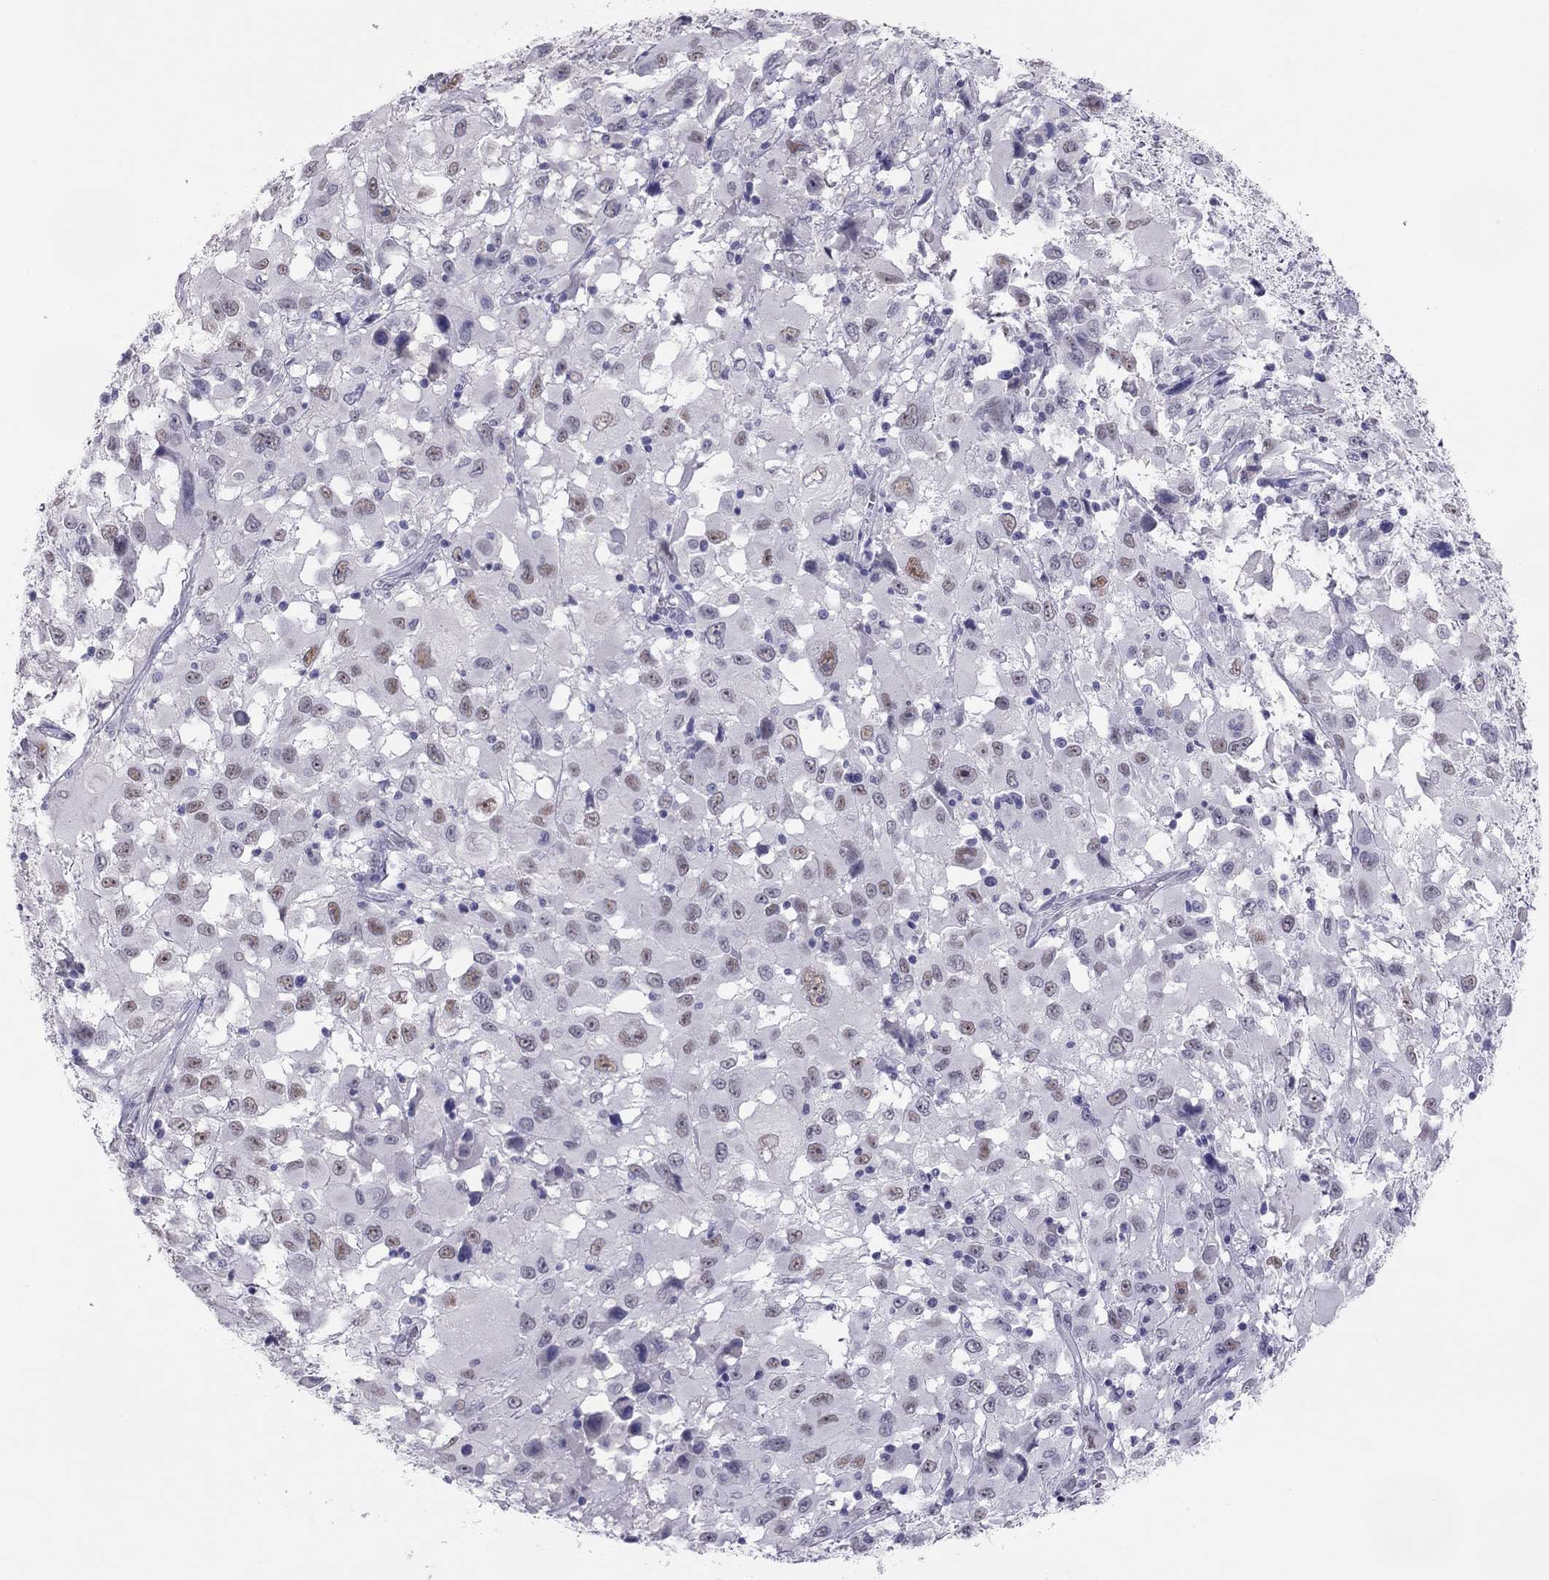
{"staining": {"intensity": "weak", "quantity": "<25%", "location": "nuclear"}, "tissue": "melanoma", "cell_type": "Tumor cells", "image_type": "cancer", "snomed": [{"axis": "morphology", "description": "Malignant melanoma, Metastatic site"}, {"axis": "topography", "description": "Soft tissue"}], "caption": "The histopathology image reveals no significant expression in tumor cells of melanoma. (Immunohistochemistry (ihc), brightfield microscopy, high magnification).", "gene": "PHOX2A", "patient": {"sex": "male", "age": 50}}